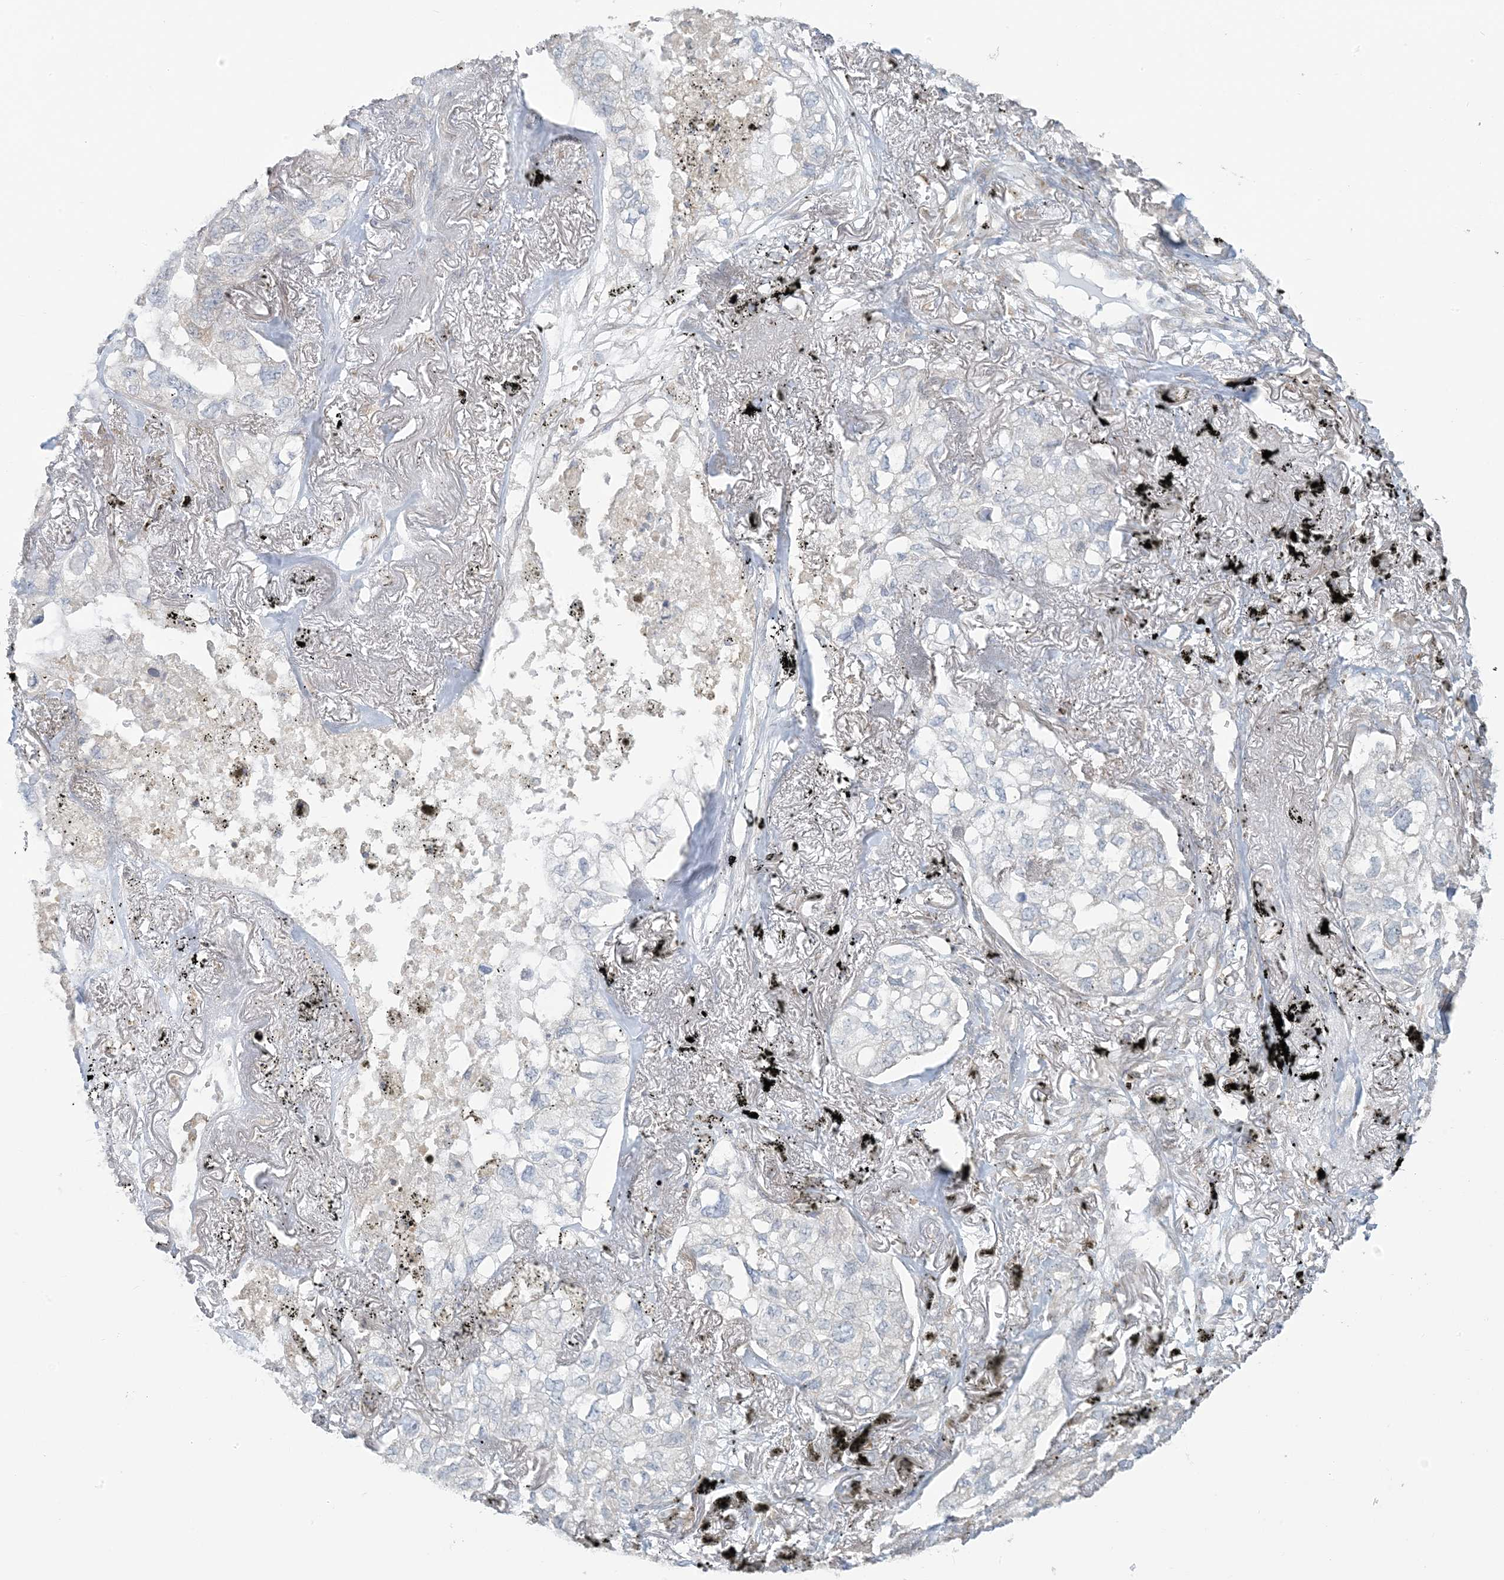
{"staining": {"intensity": "negative", "quantity": "none", "location": "none"}, "tissue": "lung cancer", "cell_type": "Tumor cells", "image_type": "cancer", "snomed": [{"axis": "morphology", "description": "Adenocarcinoma, NOS"}, {"axis": "topography", "description": "Lung"}], "caption": "An image of human adenocarcinoma (lung) is negative for staining in tumor cells.", "gene": "EEFSEC", "patient": {"sex": "male", "age": 65}}